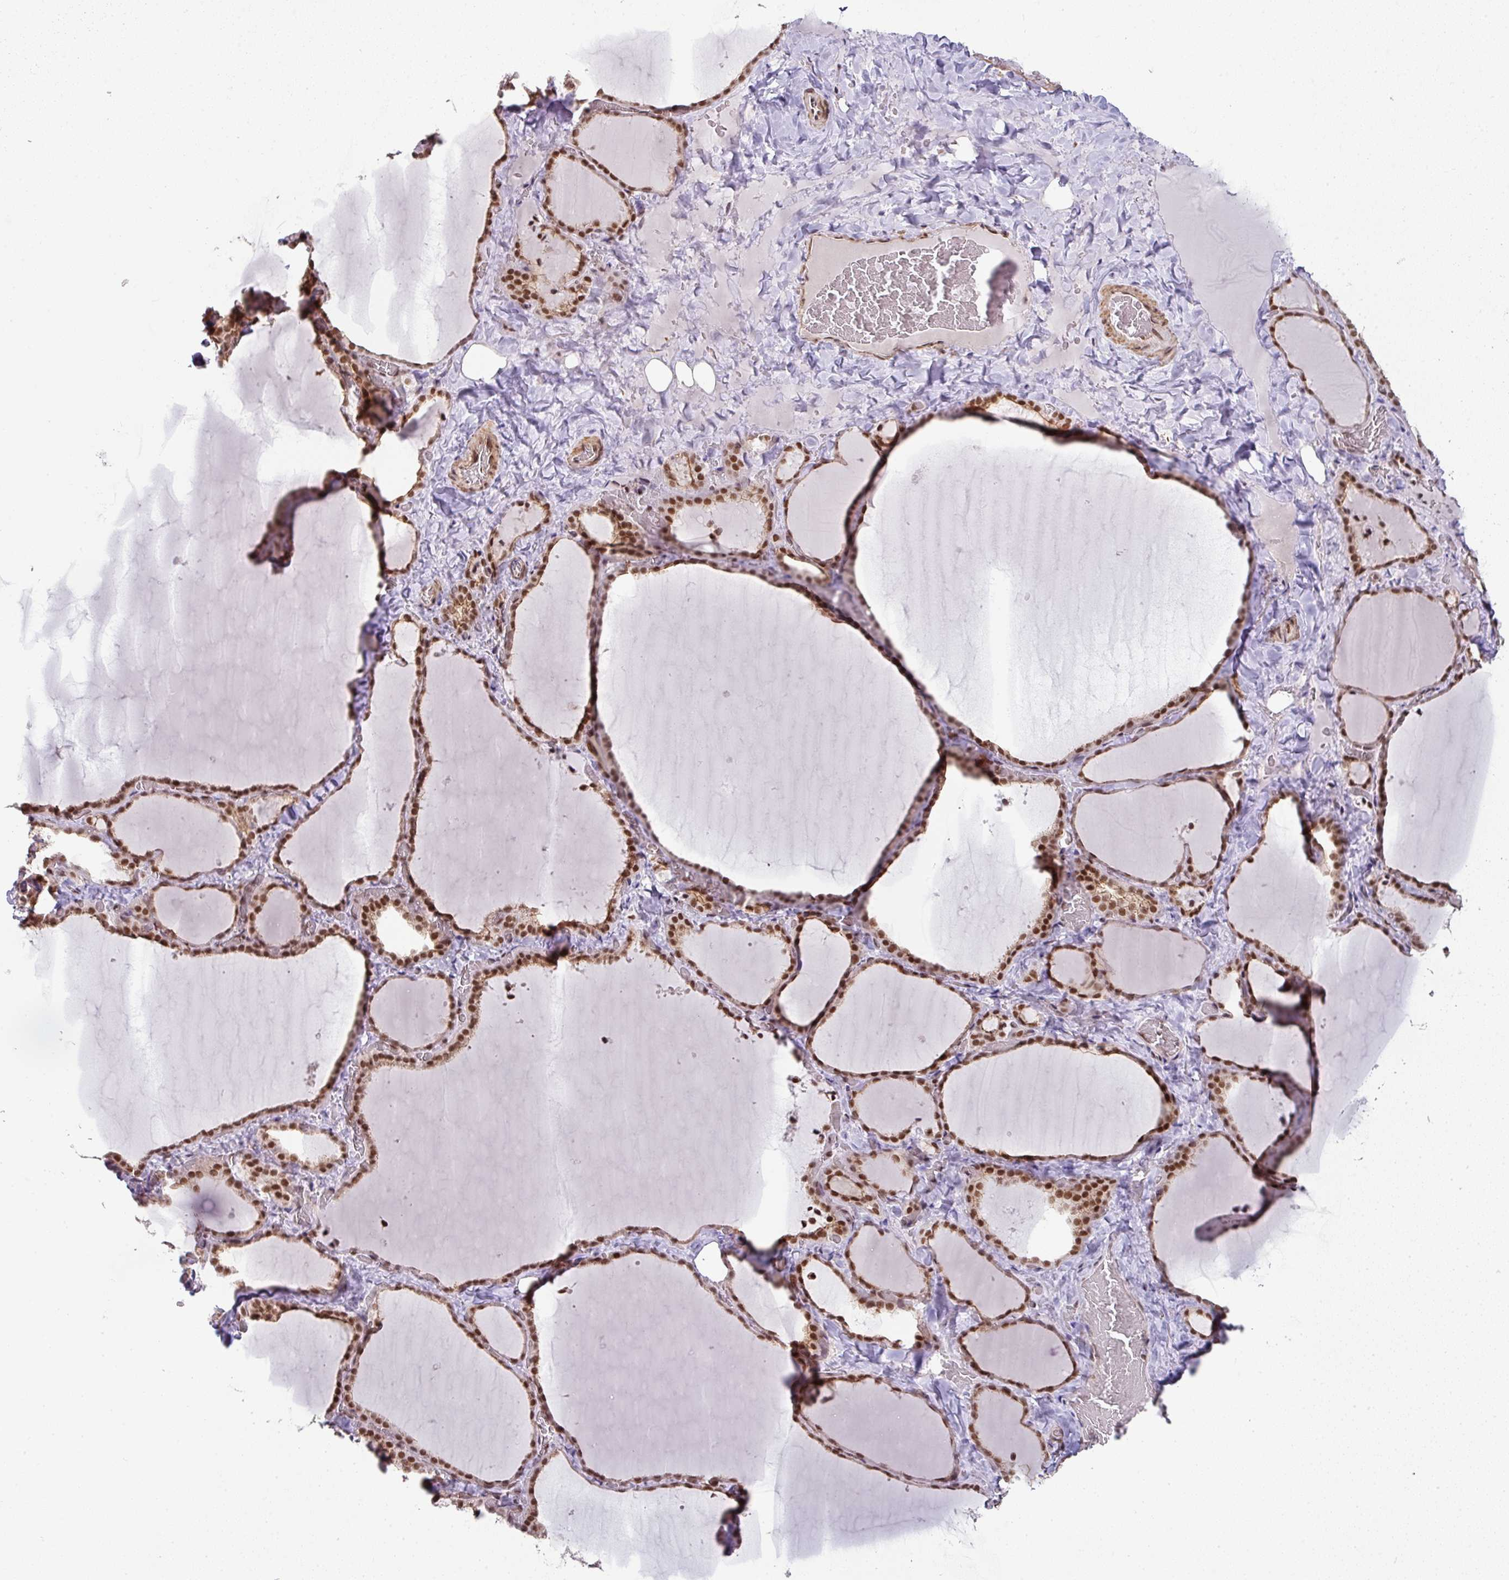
{"staining": {"intensity": "strong", "quantity": ">75%", "location": "nuclear"}, "tissue": "thyroid gland", "cell_type": "Glandular cells", "image_type": "normal", "snomed": [{"axis": "morphology", "description": "Normal tissue, NOS"}, {"axis": "topography", "description": "Thyroid gland"}], "caption": "Immunohistochemical staining of unremarkable human thyroid gland reveals high levels of strong nuclear expression in approximately >75% of glandular cells.", "gene": "NCOA5", "patient": {"sex": "female", "age": 22}}